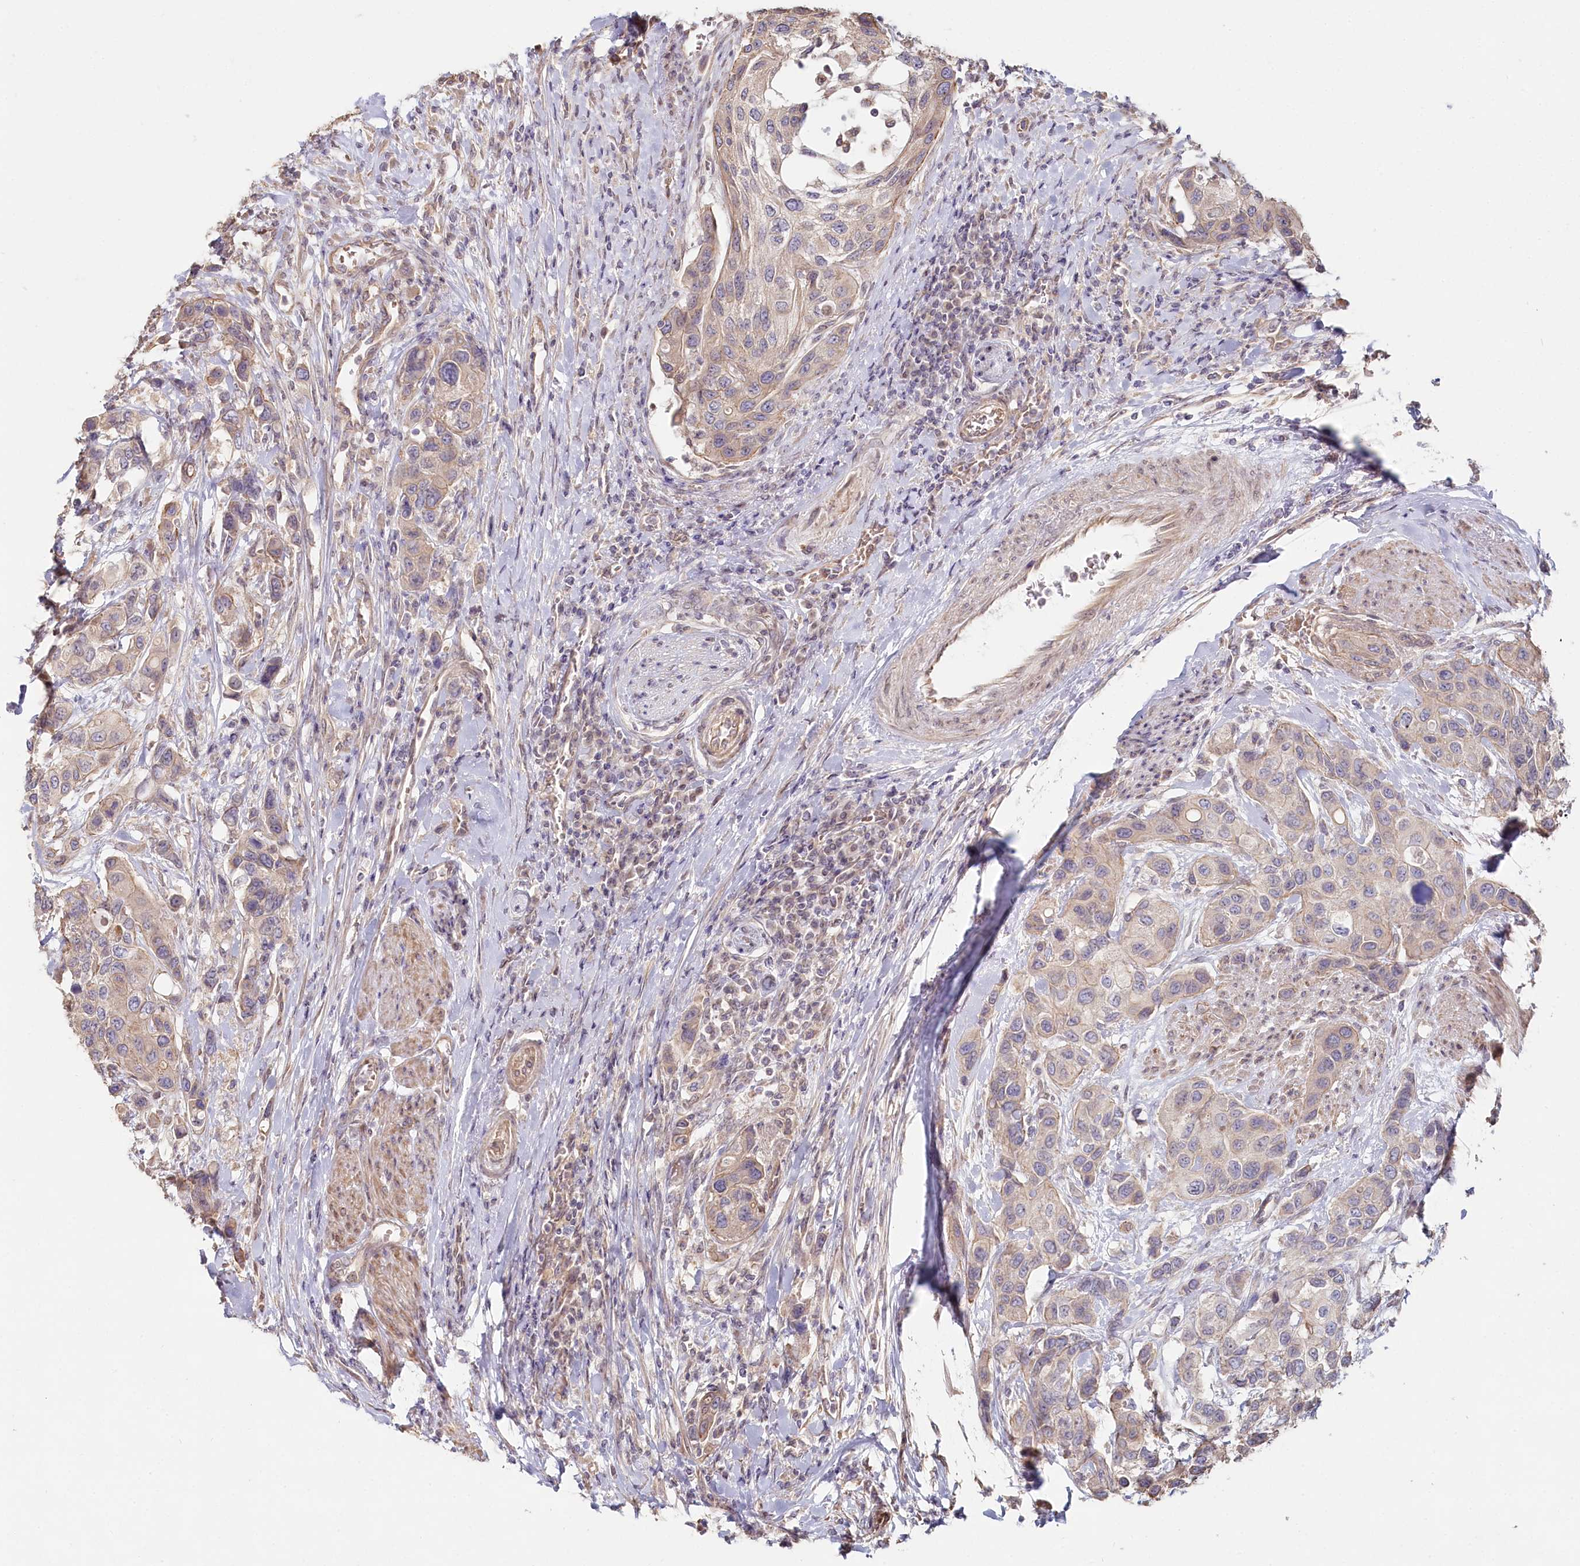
{"staining": {"intensity": "weak", "quantity": "<25%", "location": "cytoplasmic/membranous"}, "tissue": "urothelial cancer", "cell_type": "Tumor cells", "image_type": "cancer", "snomed": [{"axis": "morphology", "description": "Normal tissue, NOS"}, {"axis": "morphology", "description": "Urothelial carcinoma, High grade"}, {"axis": "topography", "description": "Vascular tissue"}, {"axis": "topography", "description": "Urinary bladder"}], "caption": "Immunohistochemical staining of high-grade urothelial carcinoma shows no significant expression in tumor cells.", "gene": "TCHP", "patient": {"sex": "female", "age": 56}}